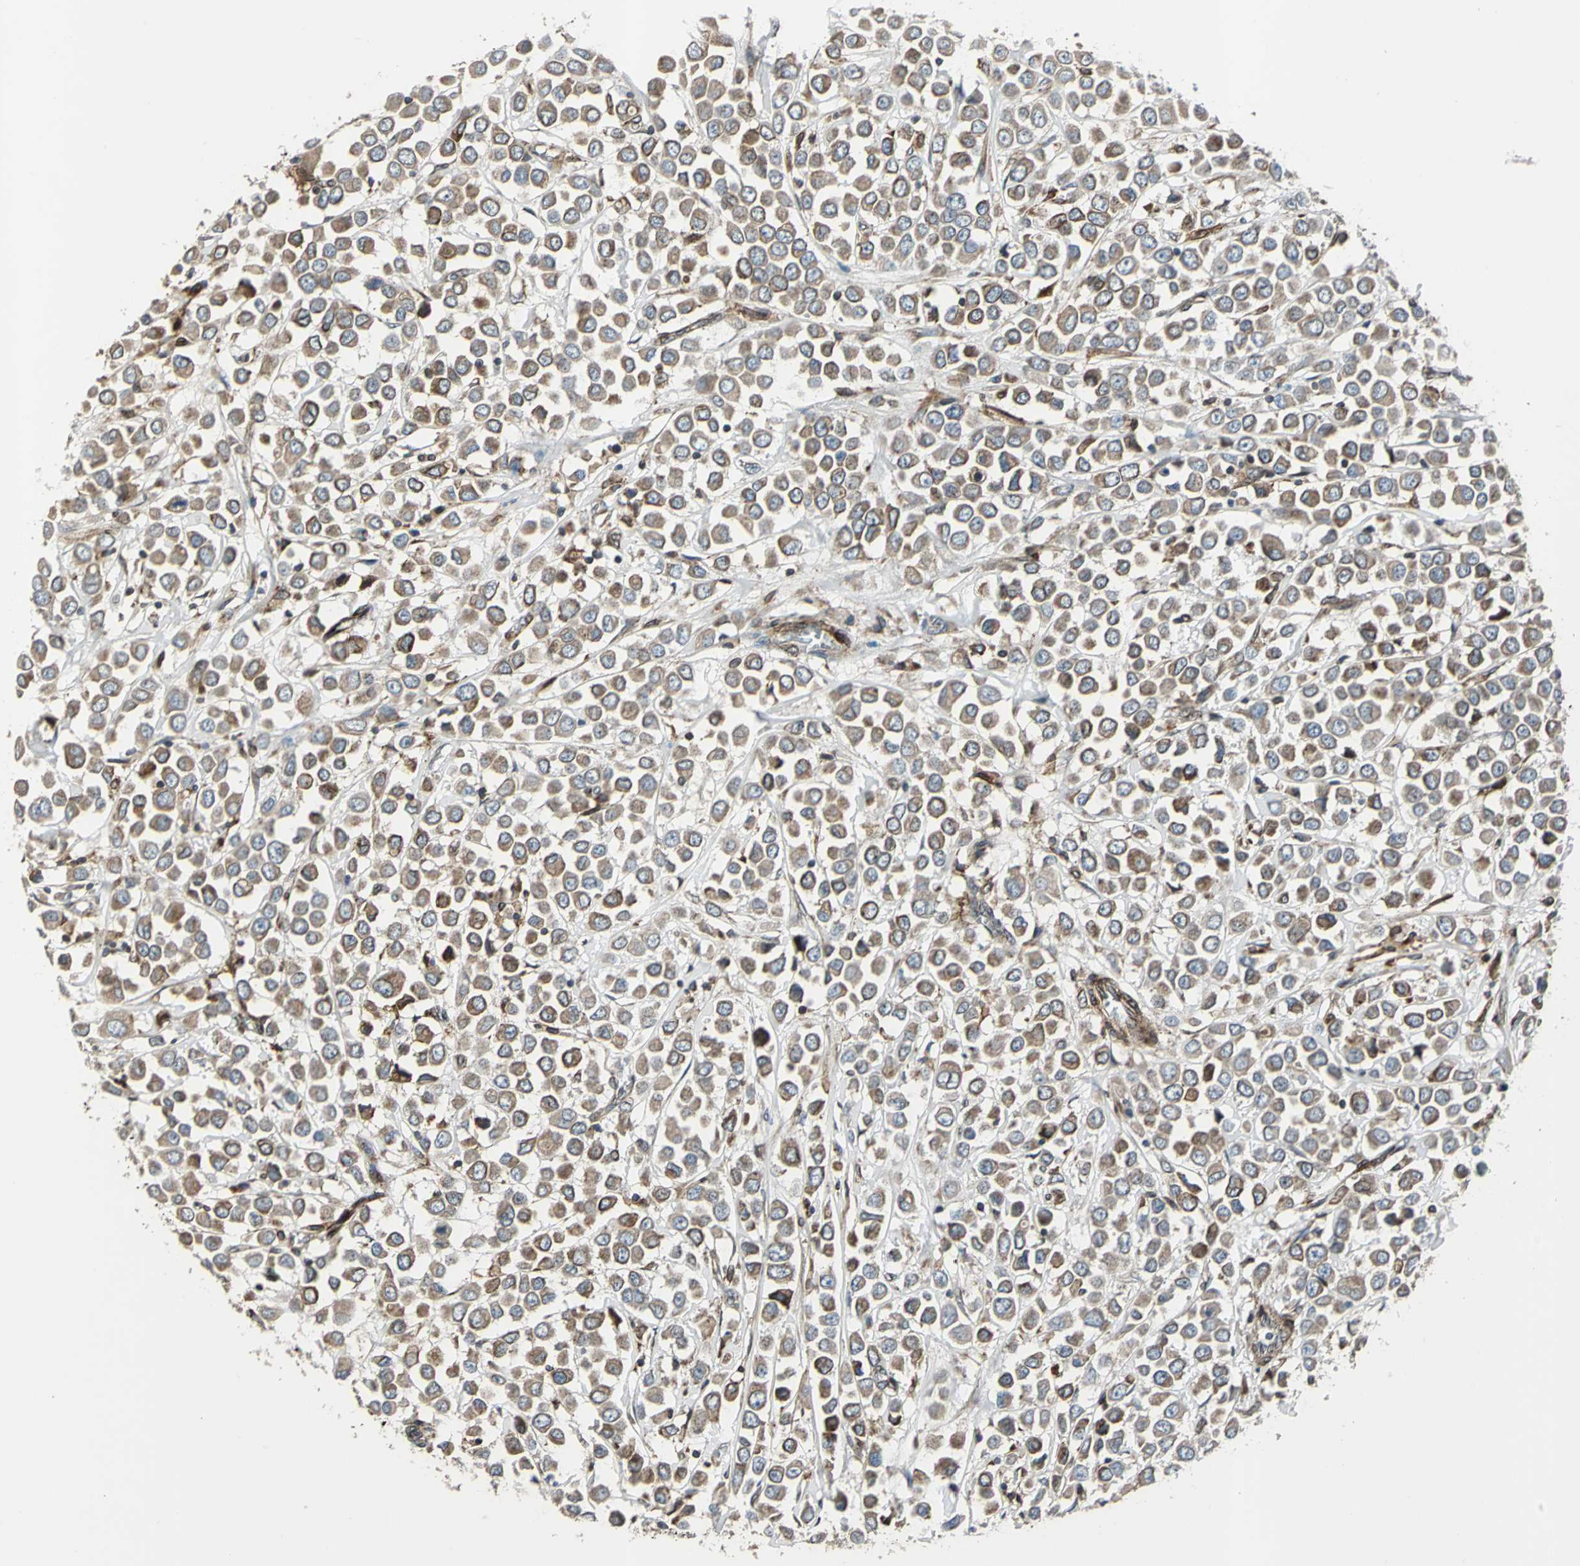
{"staining": {"intensity": "moderate", "quantity": ">75%", "location": "cytoplasmic/membranous"}, "tissue": "breast cancer", "cell_type": "Tumor cells", "image_type": "cancer", "snomed": [{"axis": "morphology", "description": "Duct carcinoma"}, {"axis": "topography", "description": "Breast"}], "caption": "Breast invasive ductal carcinoma was stained to show a protein in brown. There is medium levels of moderate cytoplasmic/membranous expression in about >75% of tumor cells.", "gene": "HTATIP2", "patient": {"sex": "female", "age": 61}}